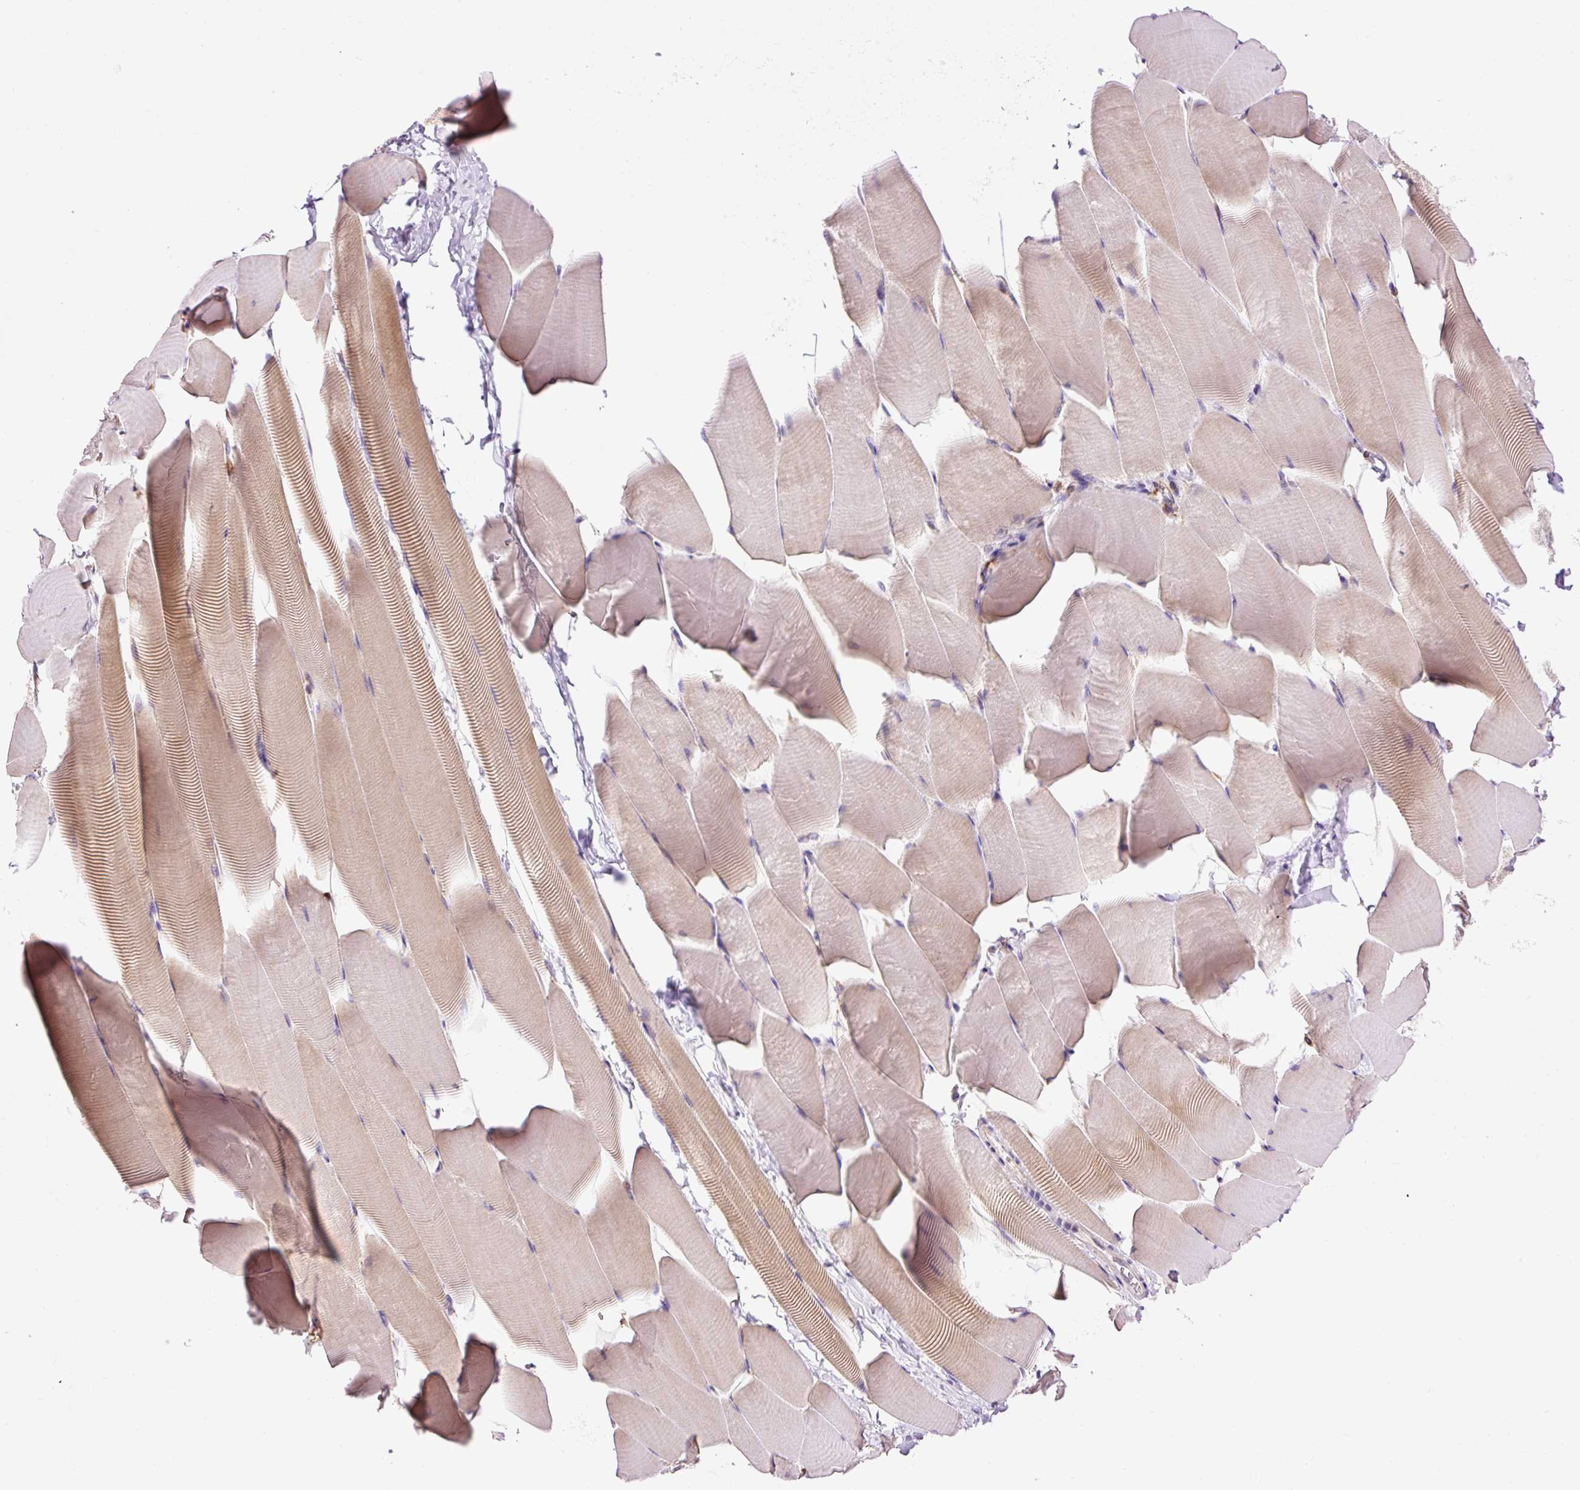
{"staining": {"intensity": "moderate", "quantity": "25%-75%", "location": "cytoplasmic/membranous"}, "tissue": "skeletal muscle", "cell_type": "Myocytes", "image_type": "normal", "snomed": [{"axis": "morphology", "description": "Normal tissue, NOS"}, {"axis": "topography", "description": "Skeletal muscle"}], "caption": "Immunohistochemistry (IHC) photomicrograph of normal skeletal muscle stained for a protein (brown), which displays medium levels of moderate cytoplasmic/membranous positivity in approximately 25%-75% of myocytes.", "gene": "CD83", "patient": {"sex": "male", "age": 25}}